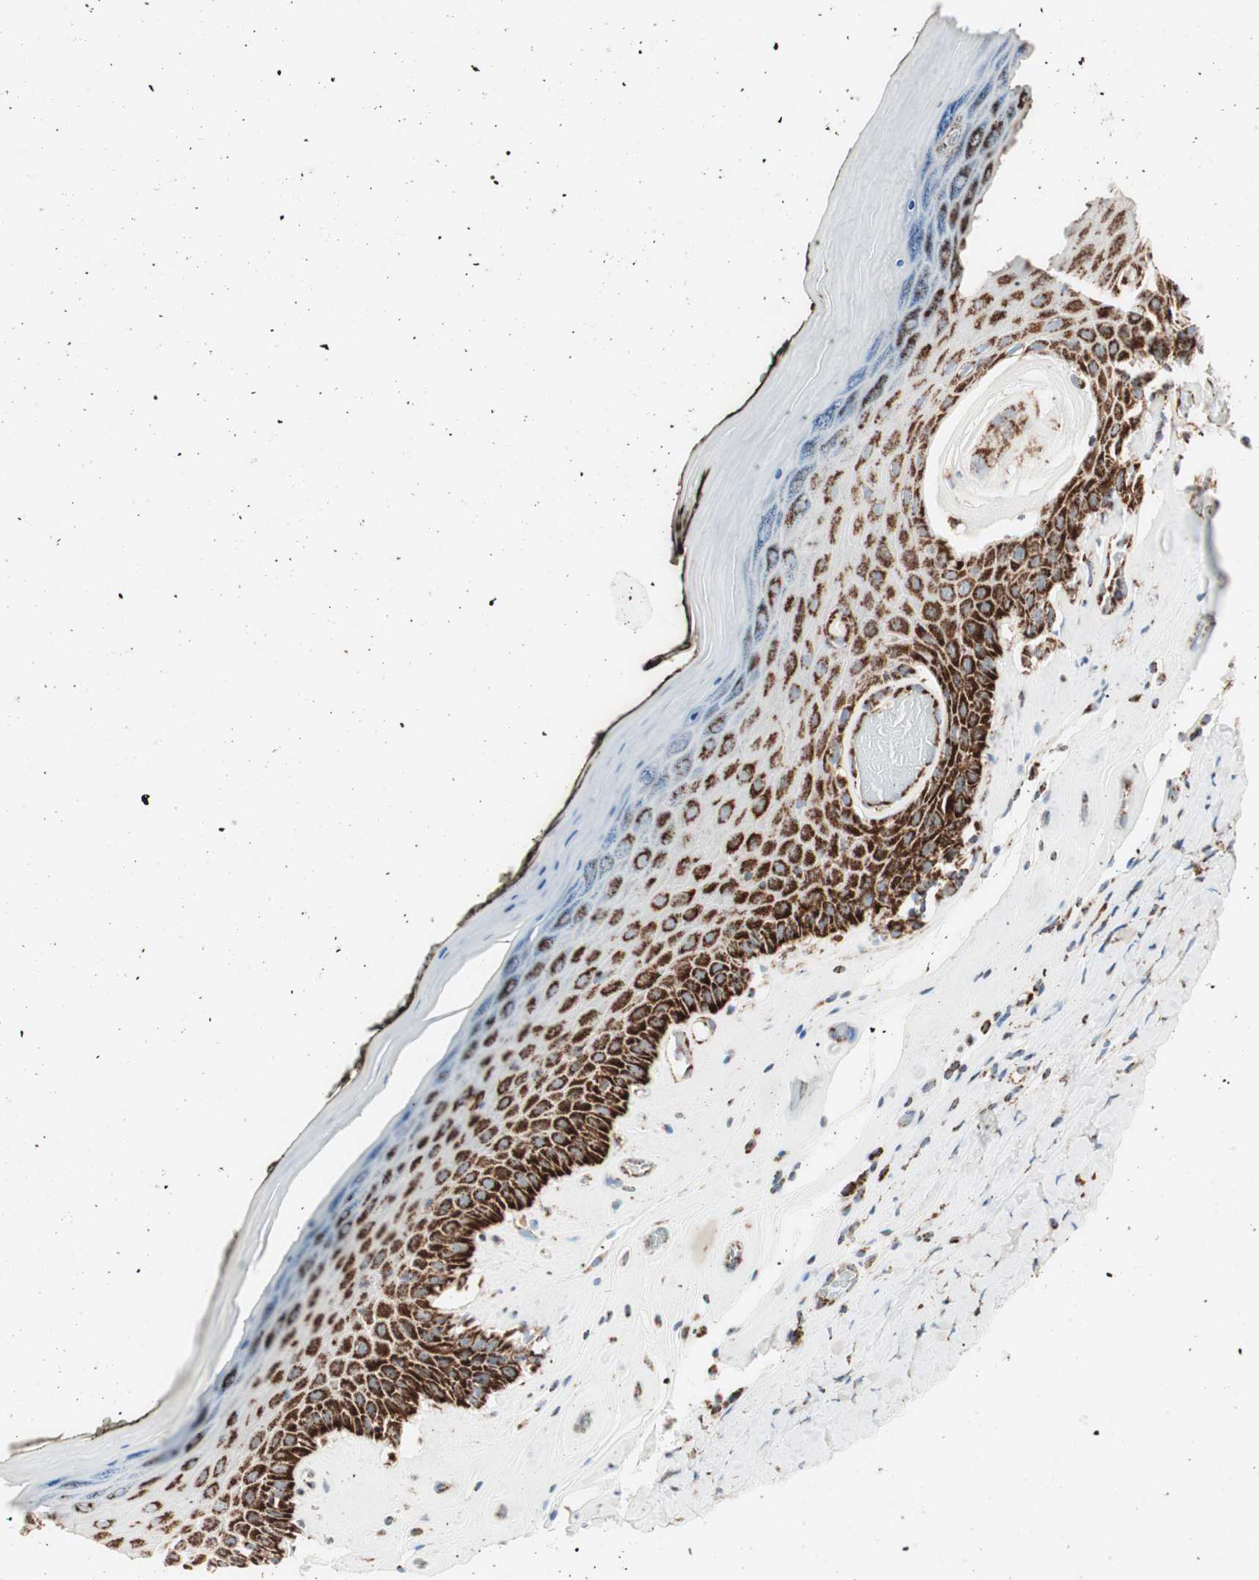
{"staining": {"intensity": "strong", "quantity": ">75%", "location": "cytoplasmic/membranous"}, "tissue": "skin", "cell_type": "Epidermal cells", "image_type": "normal", "snomed": [{"axis": "morphology", "description": "Normal tissue, NOS"}, {"axis": "morphology", "description": "Inflammation, NOS"}, {"axis": "topography", "description": "Vulva"}], "caption": "This photomicrograph exhibits immunohistochemistry staining of benign human skin, with high strong cytoplasmic/membranous expression in about >75% of epidermal cells.", "gene": "TOMM20", "patient": {"sex": "female", "age": 84}}